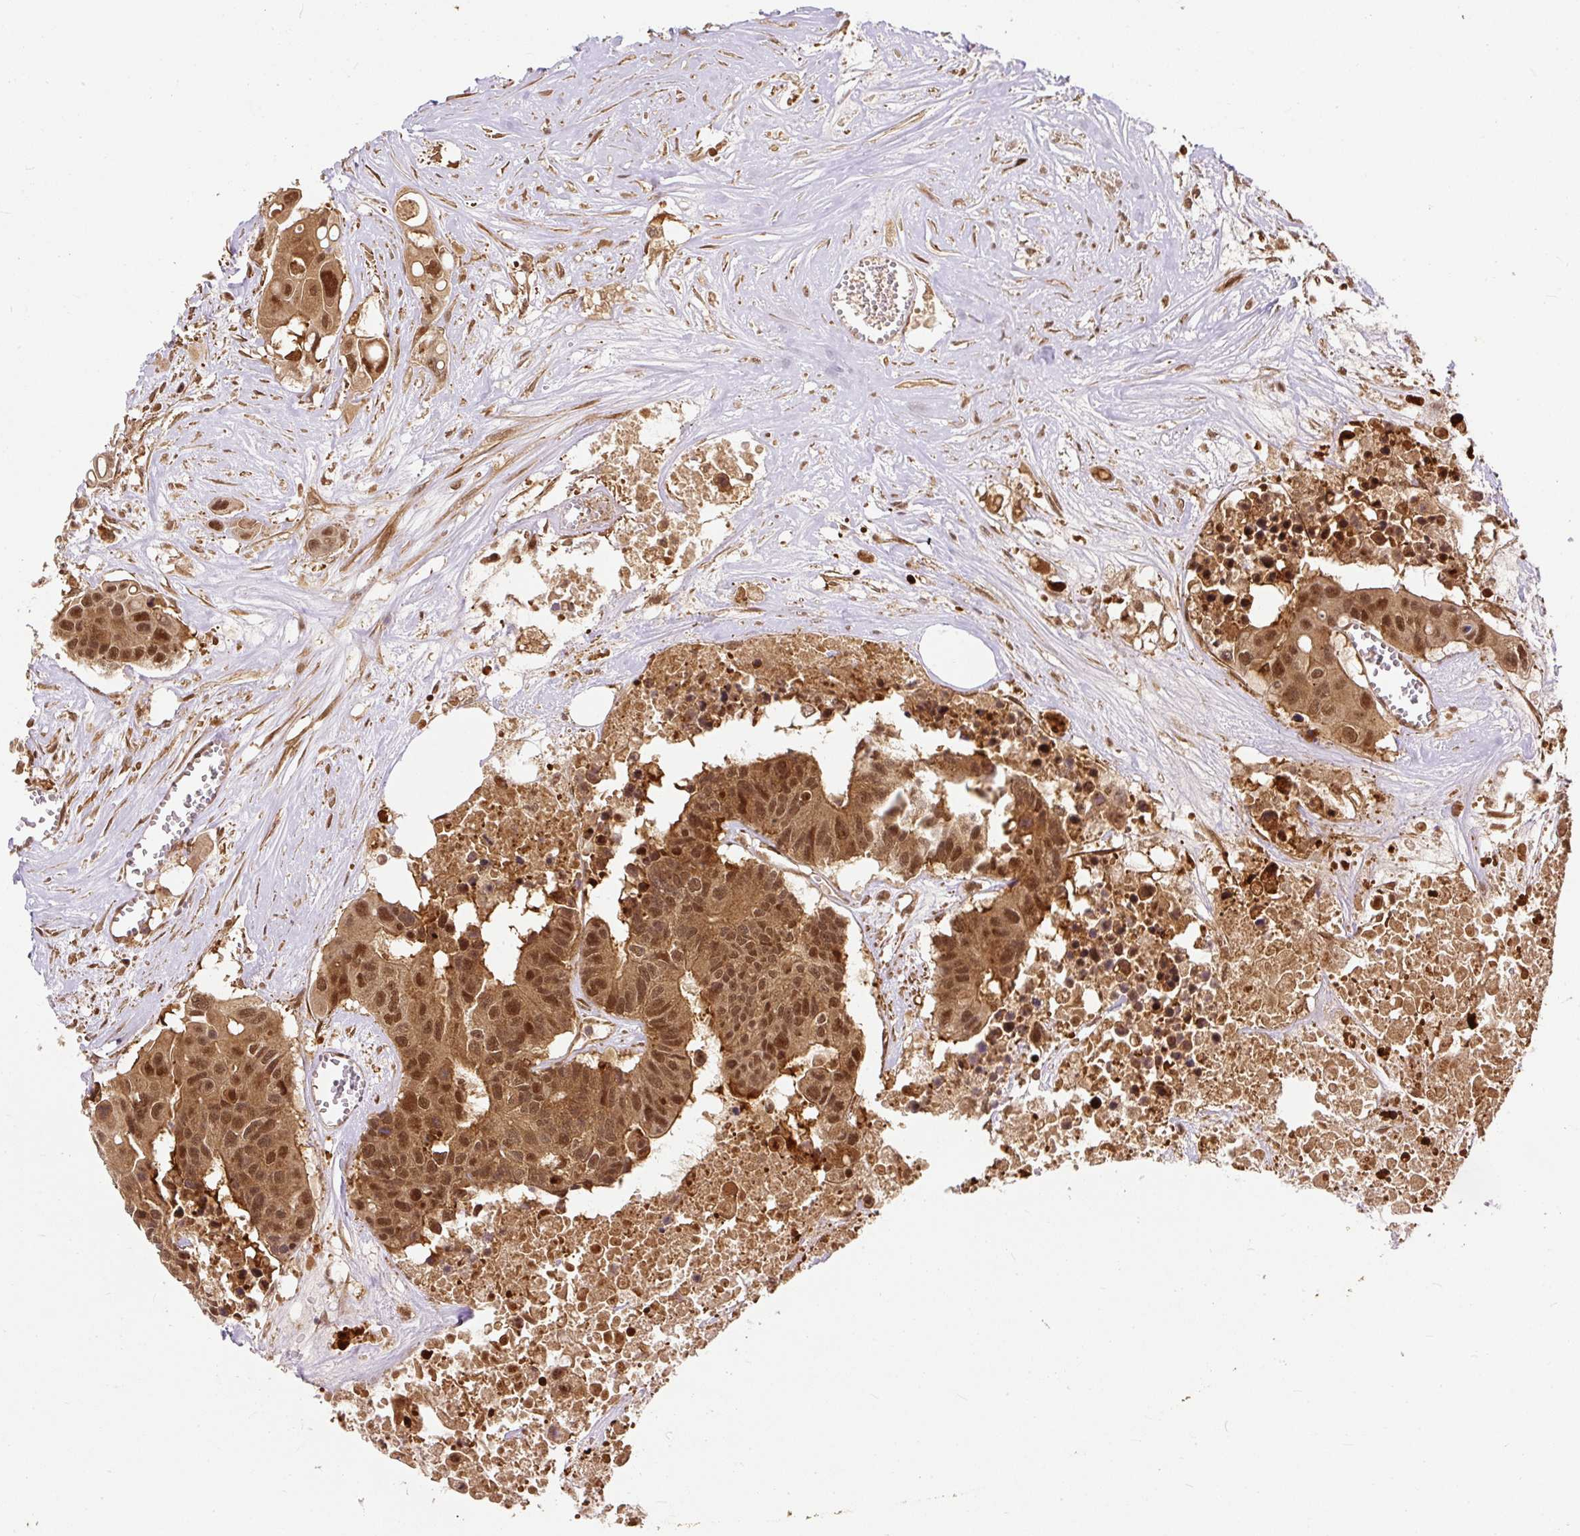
{"staining": {"intensity": "moderate", "quantity": ">75%", "location": "cytoplasmic/membranous,nuclear"}, "tissue": "colorectal cancer", "cell_type": "Tumor cells", "image_type": "cancer", "snomed": [{"axis": "morphology", "description": "Adenocarcinoma, NOS"}, {"axis": "topography", "description": "Colon"}], "caption": "Human colorectal adenocarcinoma stained with a brown dye displays moderate cytoplasmic/membranous and nuclear positive positivity in about >75% of tumor cells.", "gene": "PSMD1", "patient": {"sex": "male", "age": 77}}